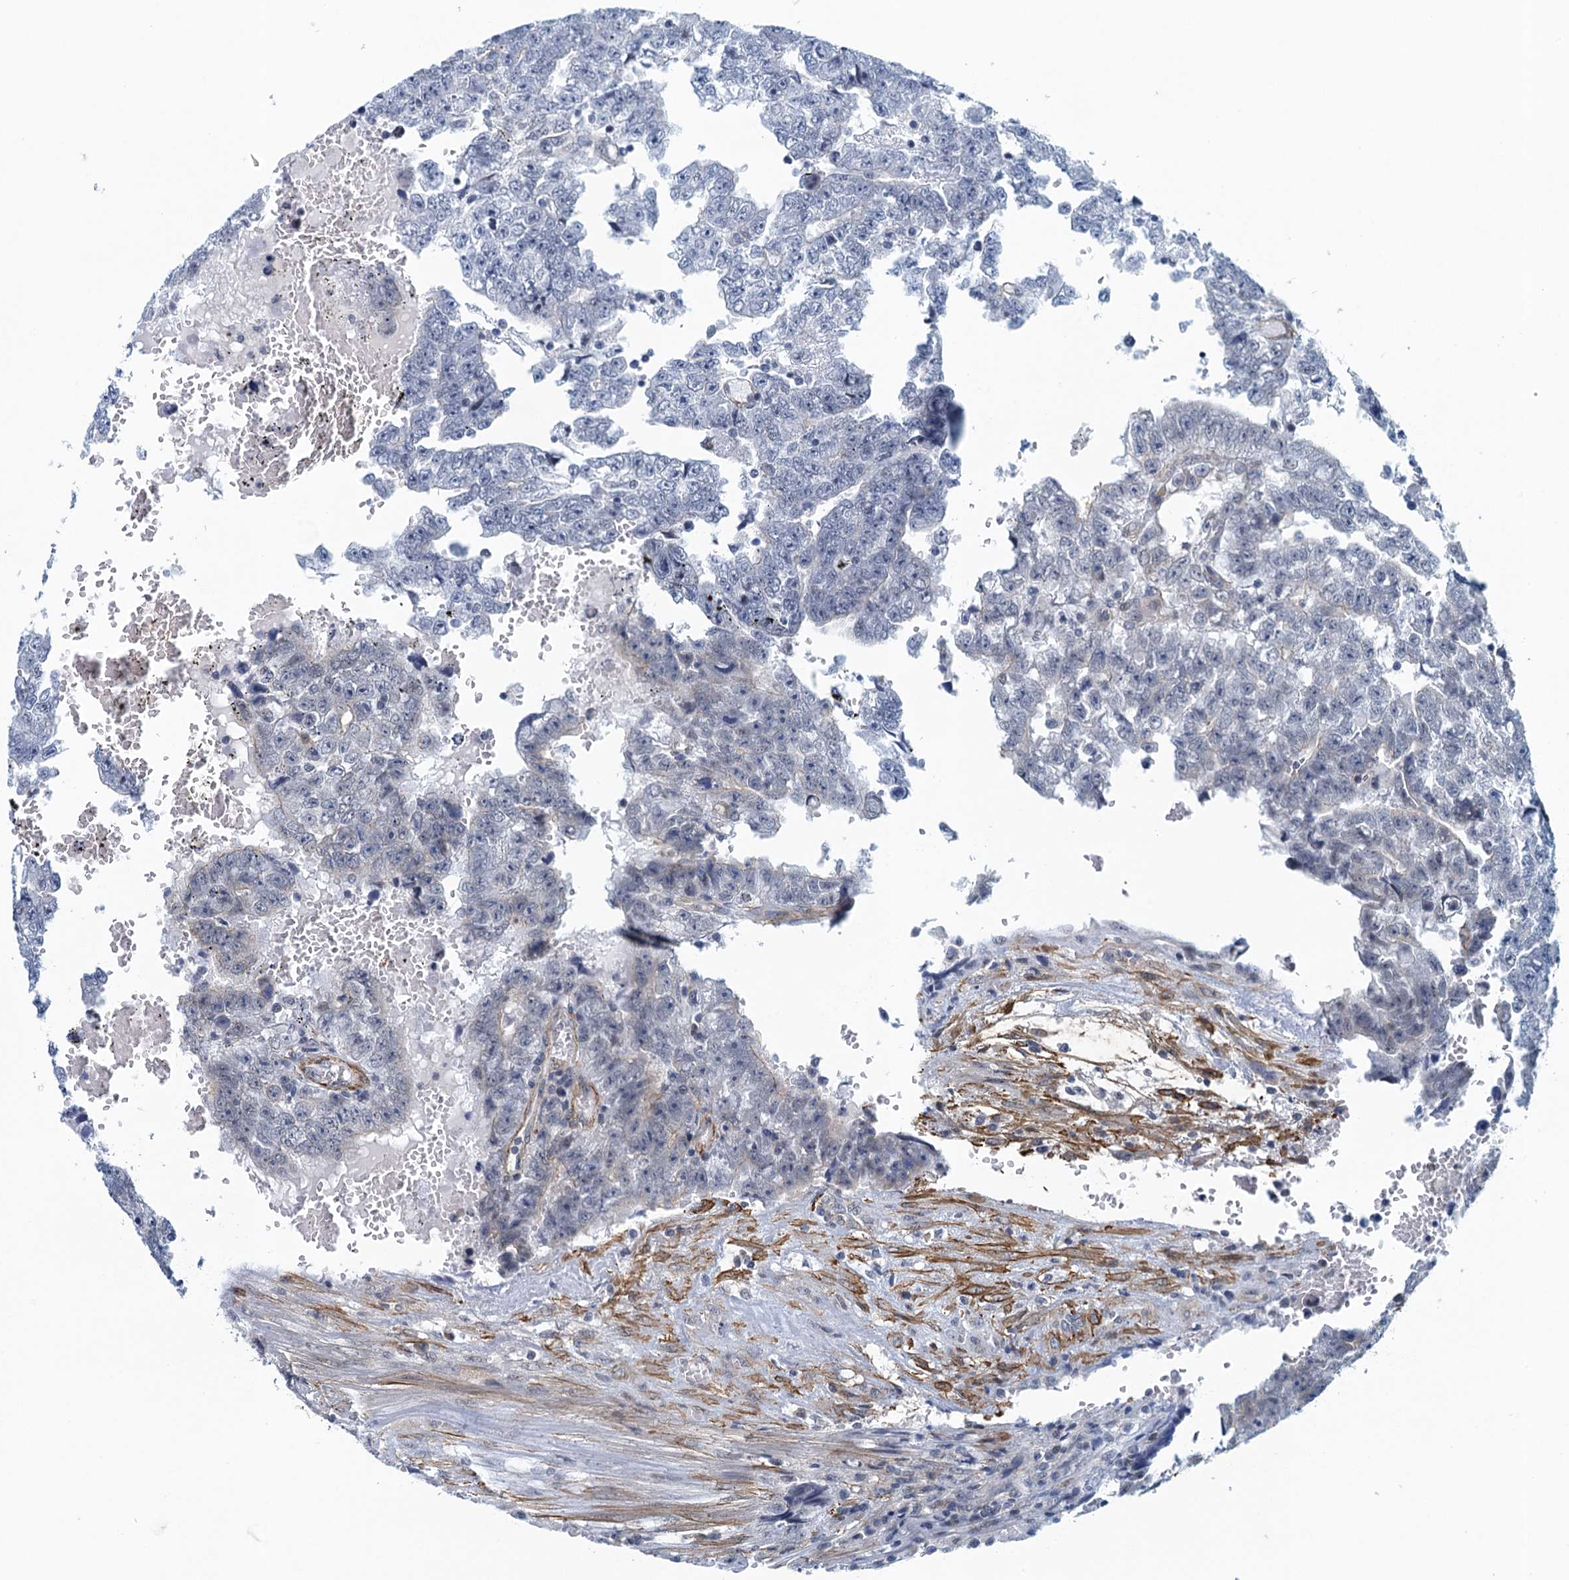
{"staining": {"intensity": "negative", "quantity": "none", "location": "none"}, "tissue": "testis cancer", "cell_type": "Tumor cells", "image_type": "cancer", "snomed": [{"axis": "morphology", "description": "Carcinoma, Embryonal, NOS"}, {"axis": "topography", "description": "Testis"}], "caption": "A micrograph of testis cancer stained for a protein displays no brown staining in tumor cells.", "gene": "ALG2", "patient": {"sex": "male", "age": 25}}